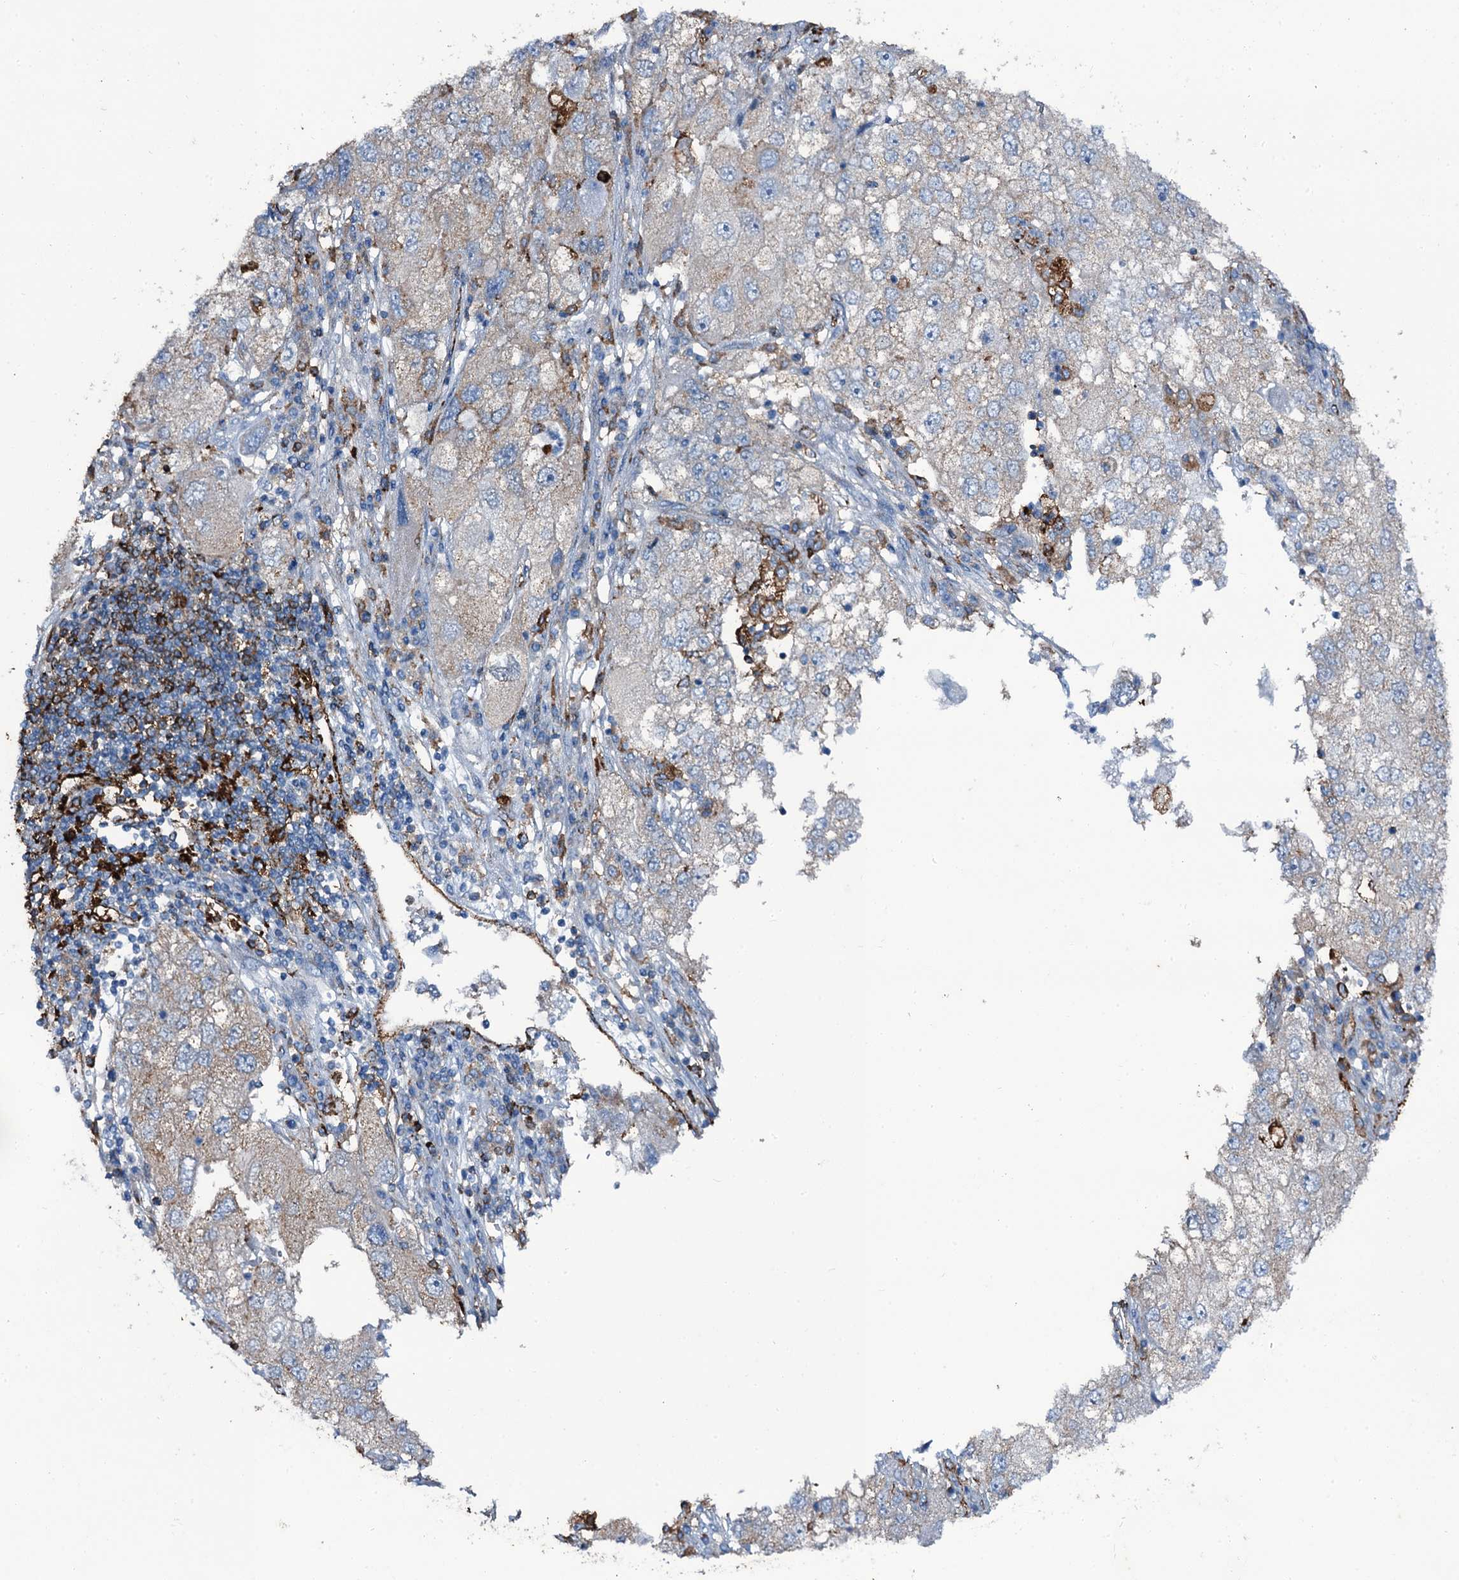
{"staining": {"intensity": "weak", "quantity": "25%-75%", "location": "cytoplasmic/membranous"}, "tissue": "endometrial cancer", "cell_type": "Tumor cells", "image_type": "cancer", "snomed": [{"axis": "morphology", "description": "Adenocarcinoma, NOS"}, {"axis": "topography", "description": "Endometrium"}], "caption": "This micrograph exhibits IHC staining of endometrial adenocarcinoma, with low weak cytoplasmic/membranous staining in approximately 25%-75% of tumor cells.", "gene": "OSBPL2", "patient": {"sex": "female", "age": 49}}